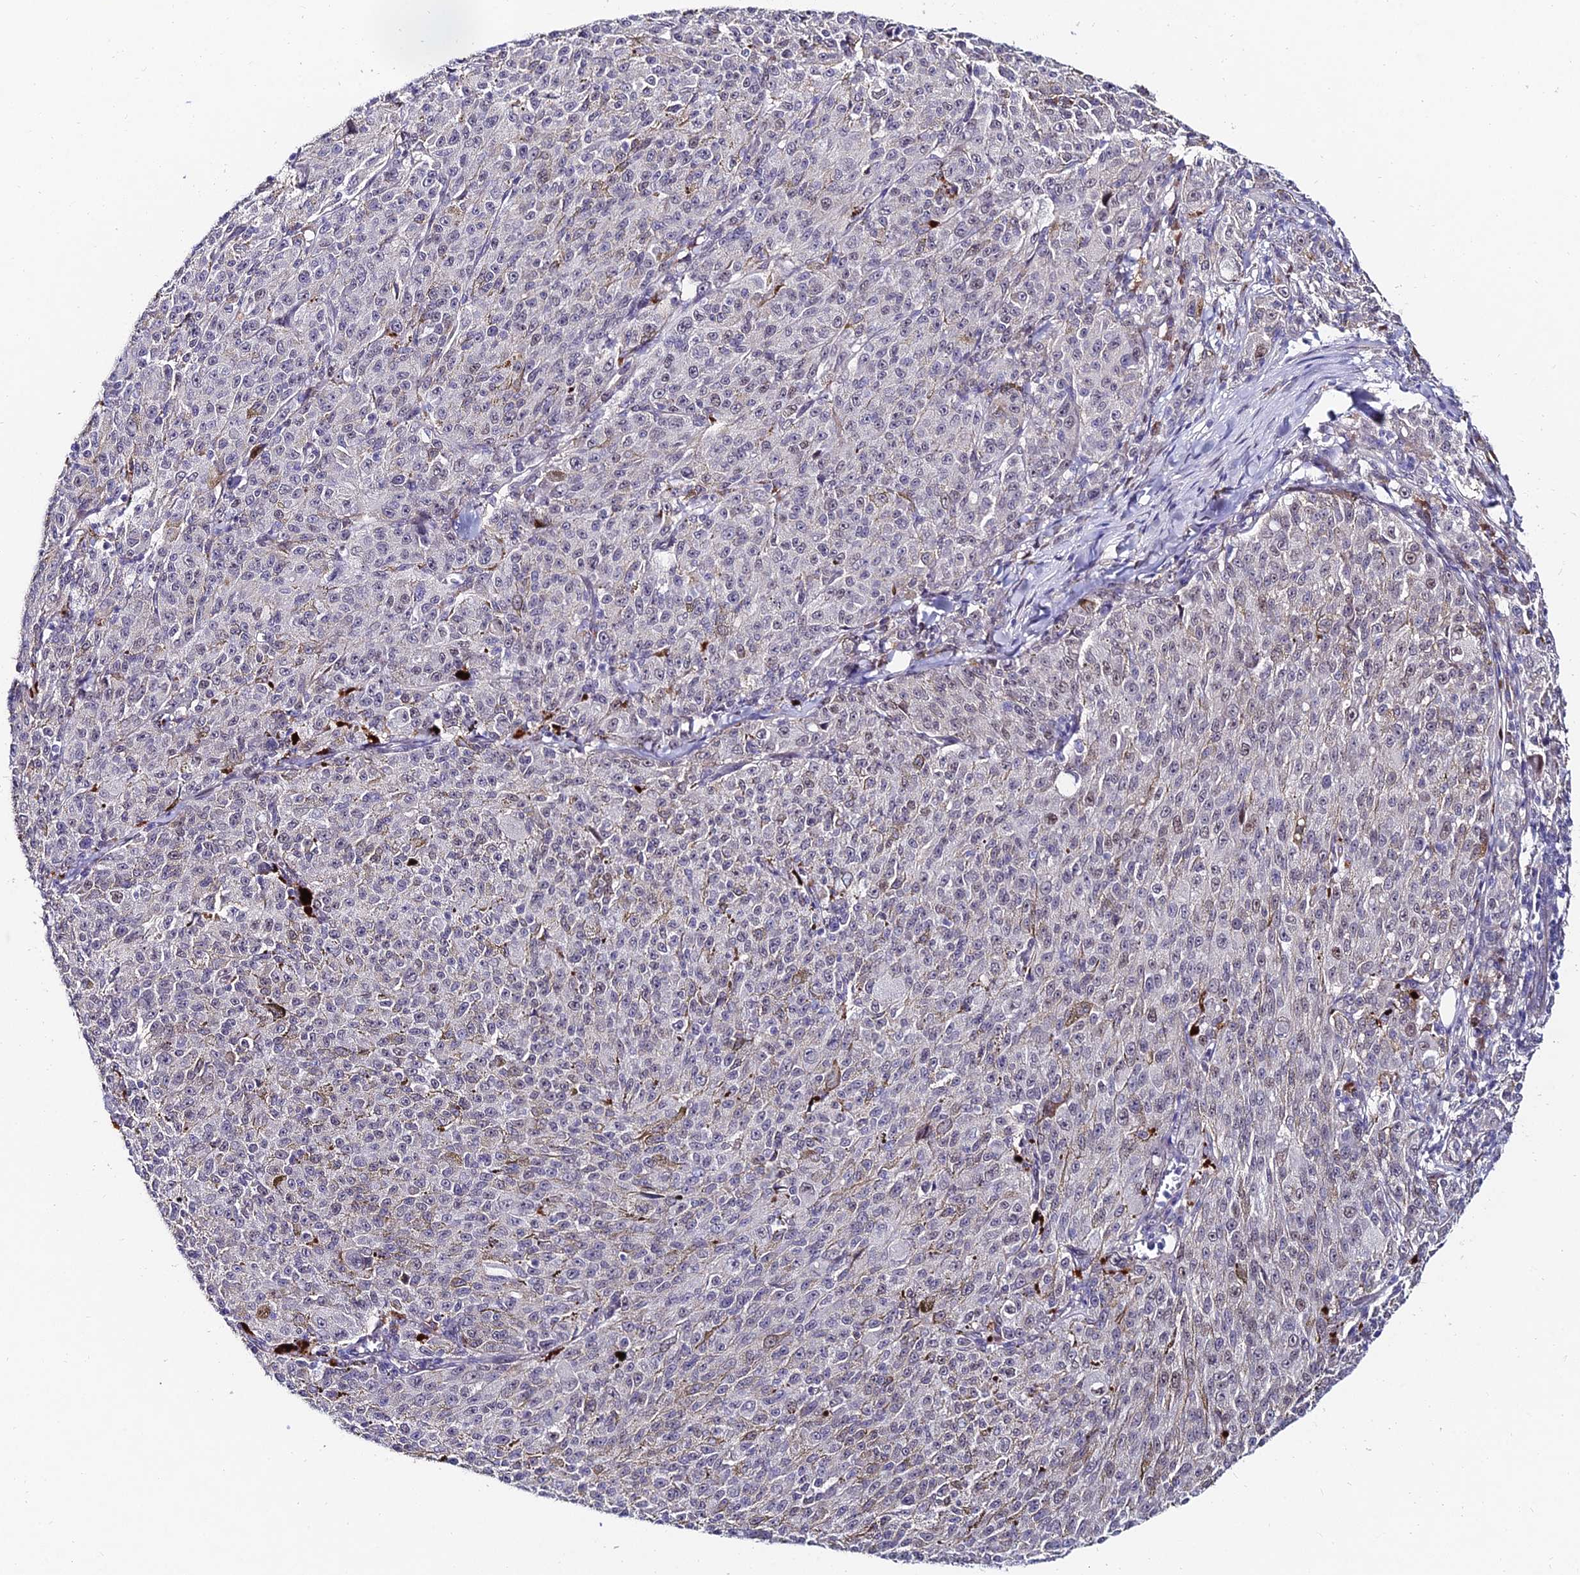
{"staining": {"intensity": "negative", "quantity": "none", "location": "none"}, "tissue": "melanoma", "cell_type": "Tumor cells", "image_type": "cancer", "snomed": [{"axis": "morphology", "description": "Malignant melanoma, NOS"}, {"axis": "topography", "description": "Skin"}], "caption": "DAB (3,3'-diaminobenzidine) immunohistochemical staining of human malignant melanoma shows no significant staining in tumor cells.", "gene": "TRIM24", "patient": {"sex": "female", "age": 52}}